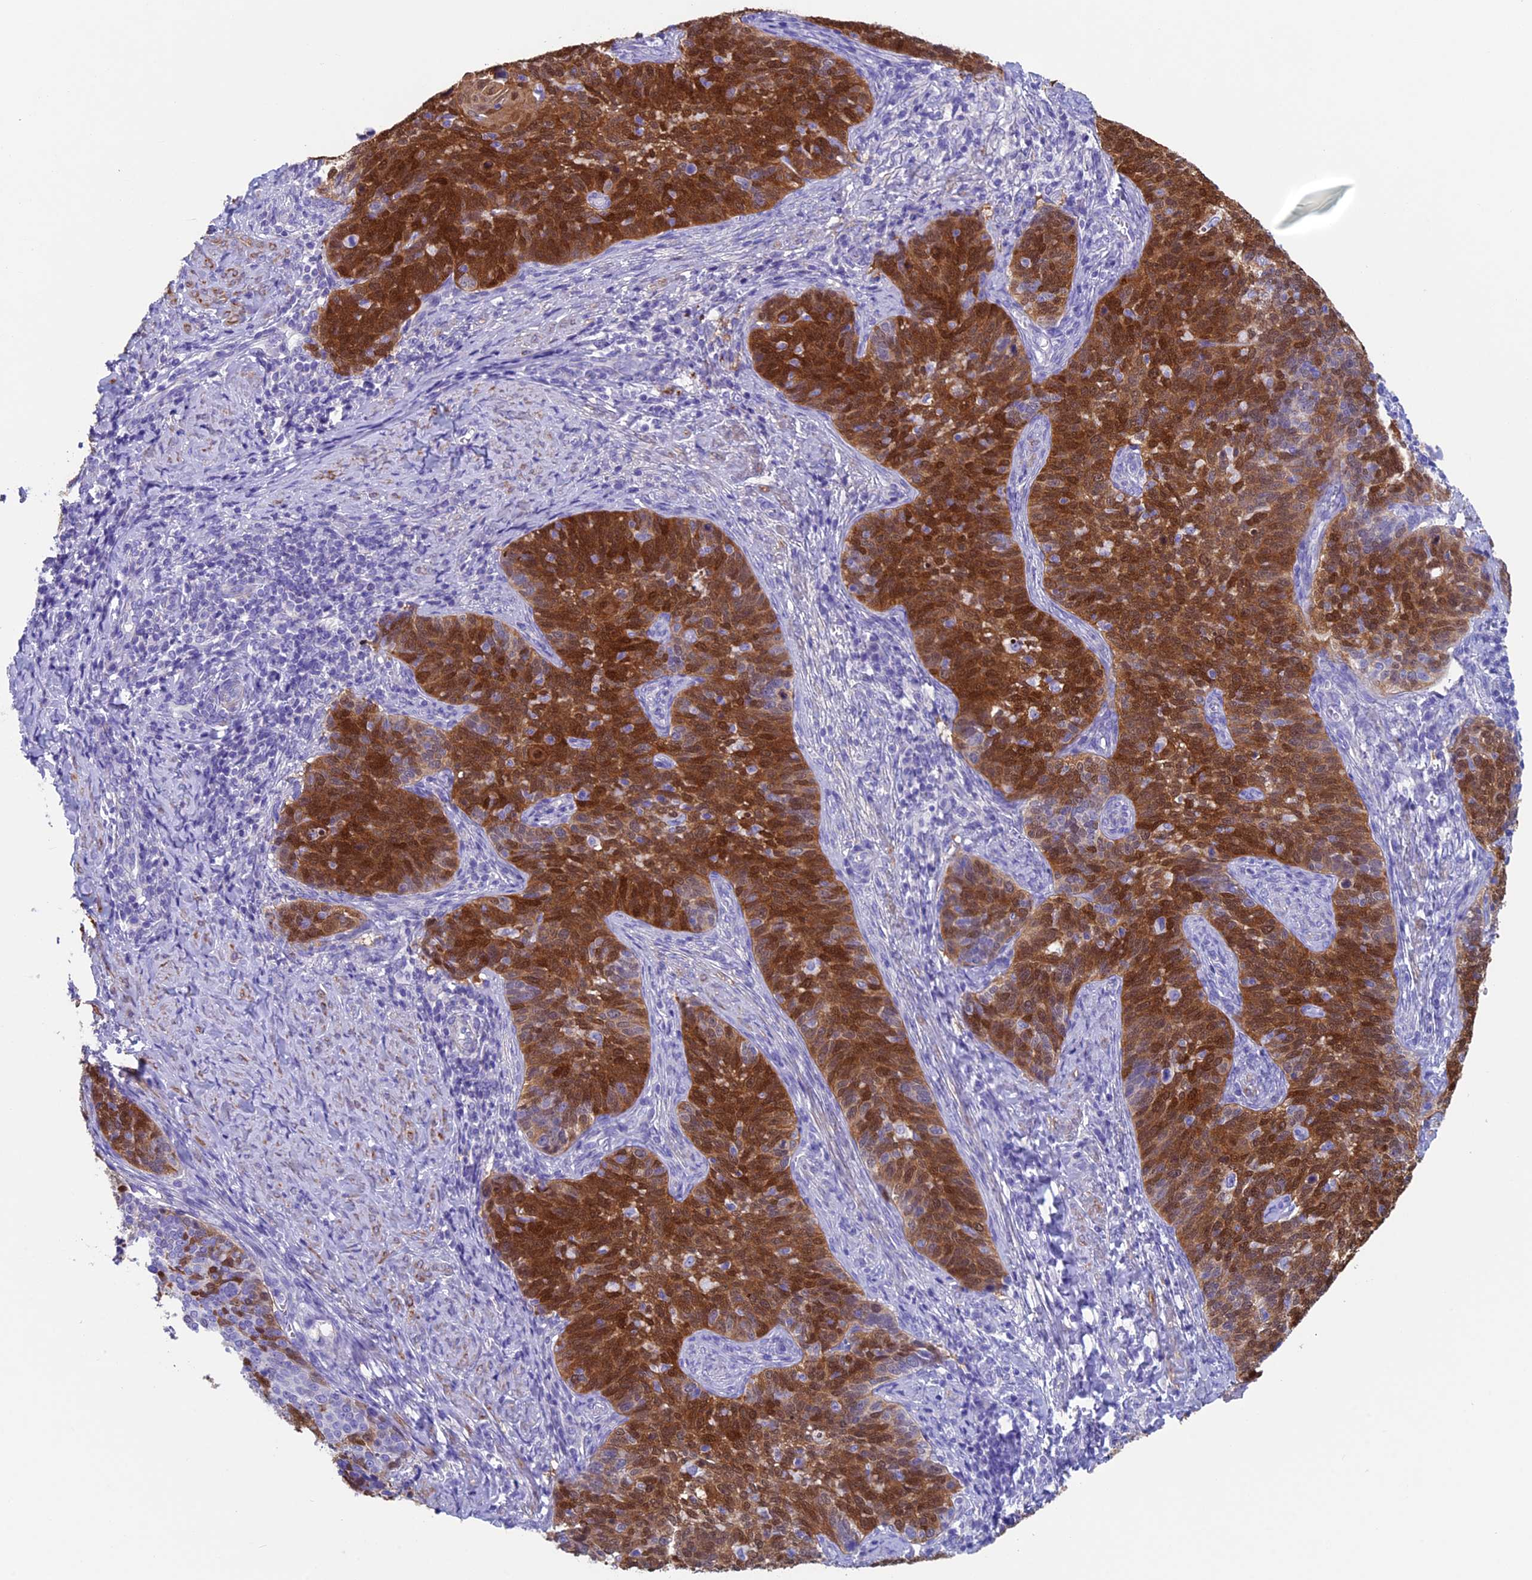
{"staining": {"intensity": "strong", "quantity": ">75%", "location": "cytoplasmic/membranous,nuclear"}, "tissue": "cervical cancer", "cell_type": "Tumor cells", "image_type": "cancer", "snomed": [{"axis": "morphology", "description": "Normal tissue, NOS"}, {"axis": "morphology", "description": "Squamous cell carcinoma, NOS"}, {"axis": "topography", "description": "Cervix"}], "caption": "Immunohistochemistry (IHC) histopathology image of neoplastic tissue: human cervical squamous cell carcinoma stained using immunohistochemistry demonstrates high levels of strong protein expression localized specifically in the cytoplasmic/membranous and nuclear of tumor cells, appearing as a cytoplasmic/membranous and nuclear brown color.", "gene": "ADH7", "patient": {"sex": "female", "age": 39}}